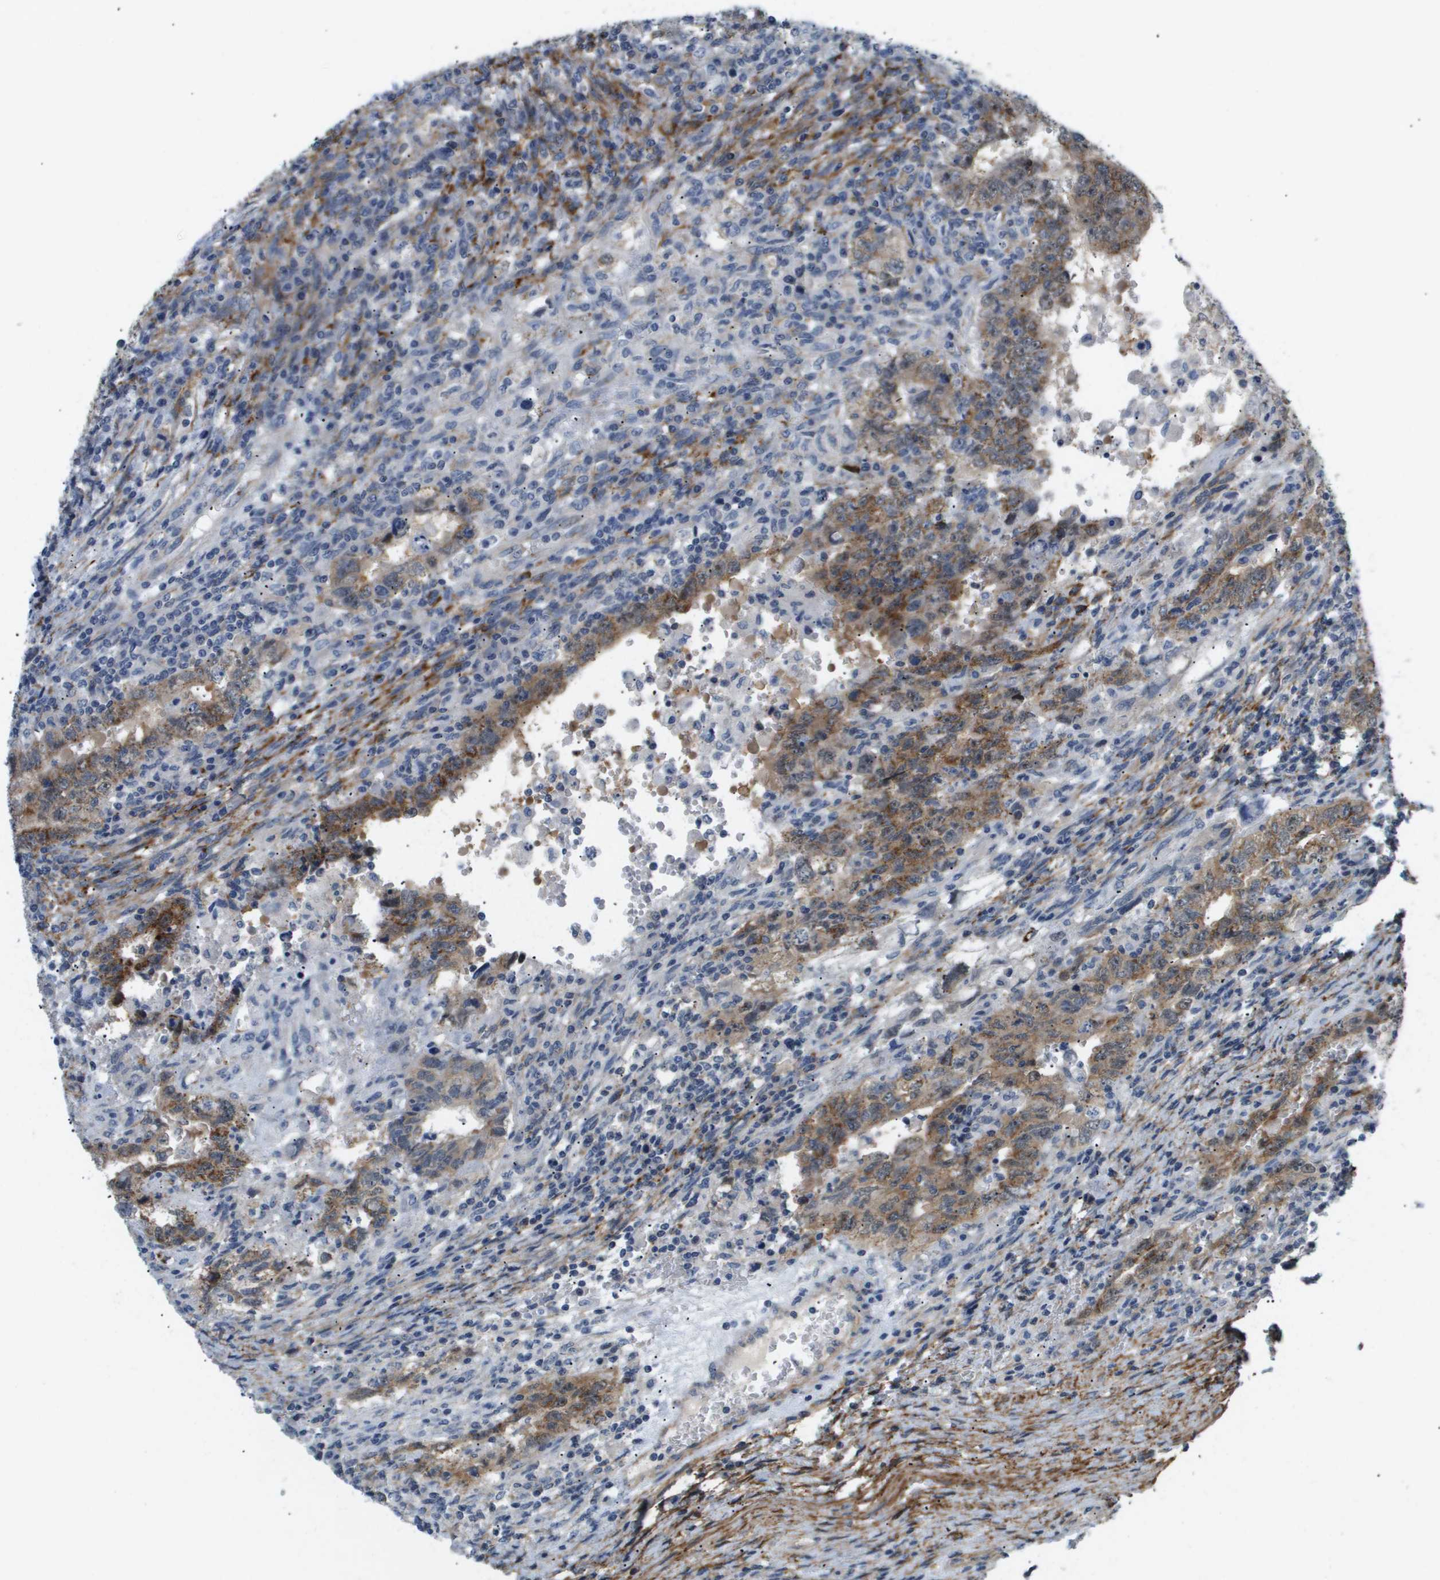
{"staining": {"intensity": "moderate", "quantity": ">75%", "location": "cytoplasmic/membranous"}, "tissue": "testis cancer", "cell_type": "Tumor cells", "image_type": "cancer", "snomed": [{"axis": "morphology", "description": "Carcinoma, Embryonal, NOS"}, {"axis": "topography", "description": "Testis"}], "caption": "This is a histology image of immunohistochemistry staining of testis cancer, which shows moderate positivity in the cytoplasmic/membranous of tumor cells.", "gene": "OTUD5", "patient": {"sex": "male", "age": 26}}